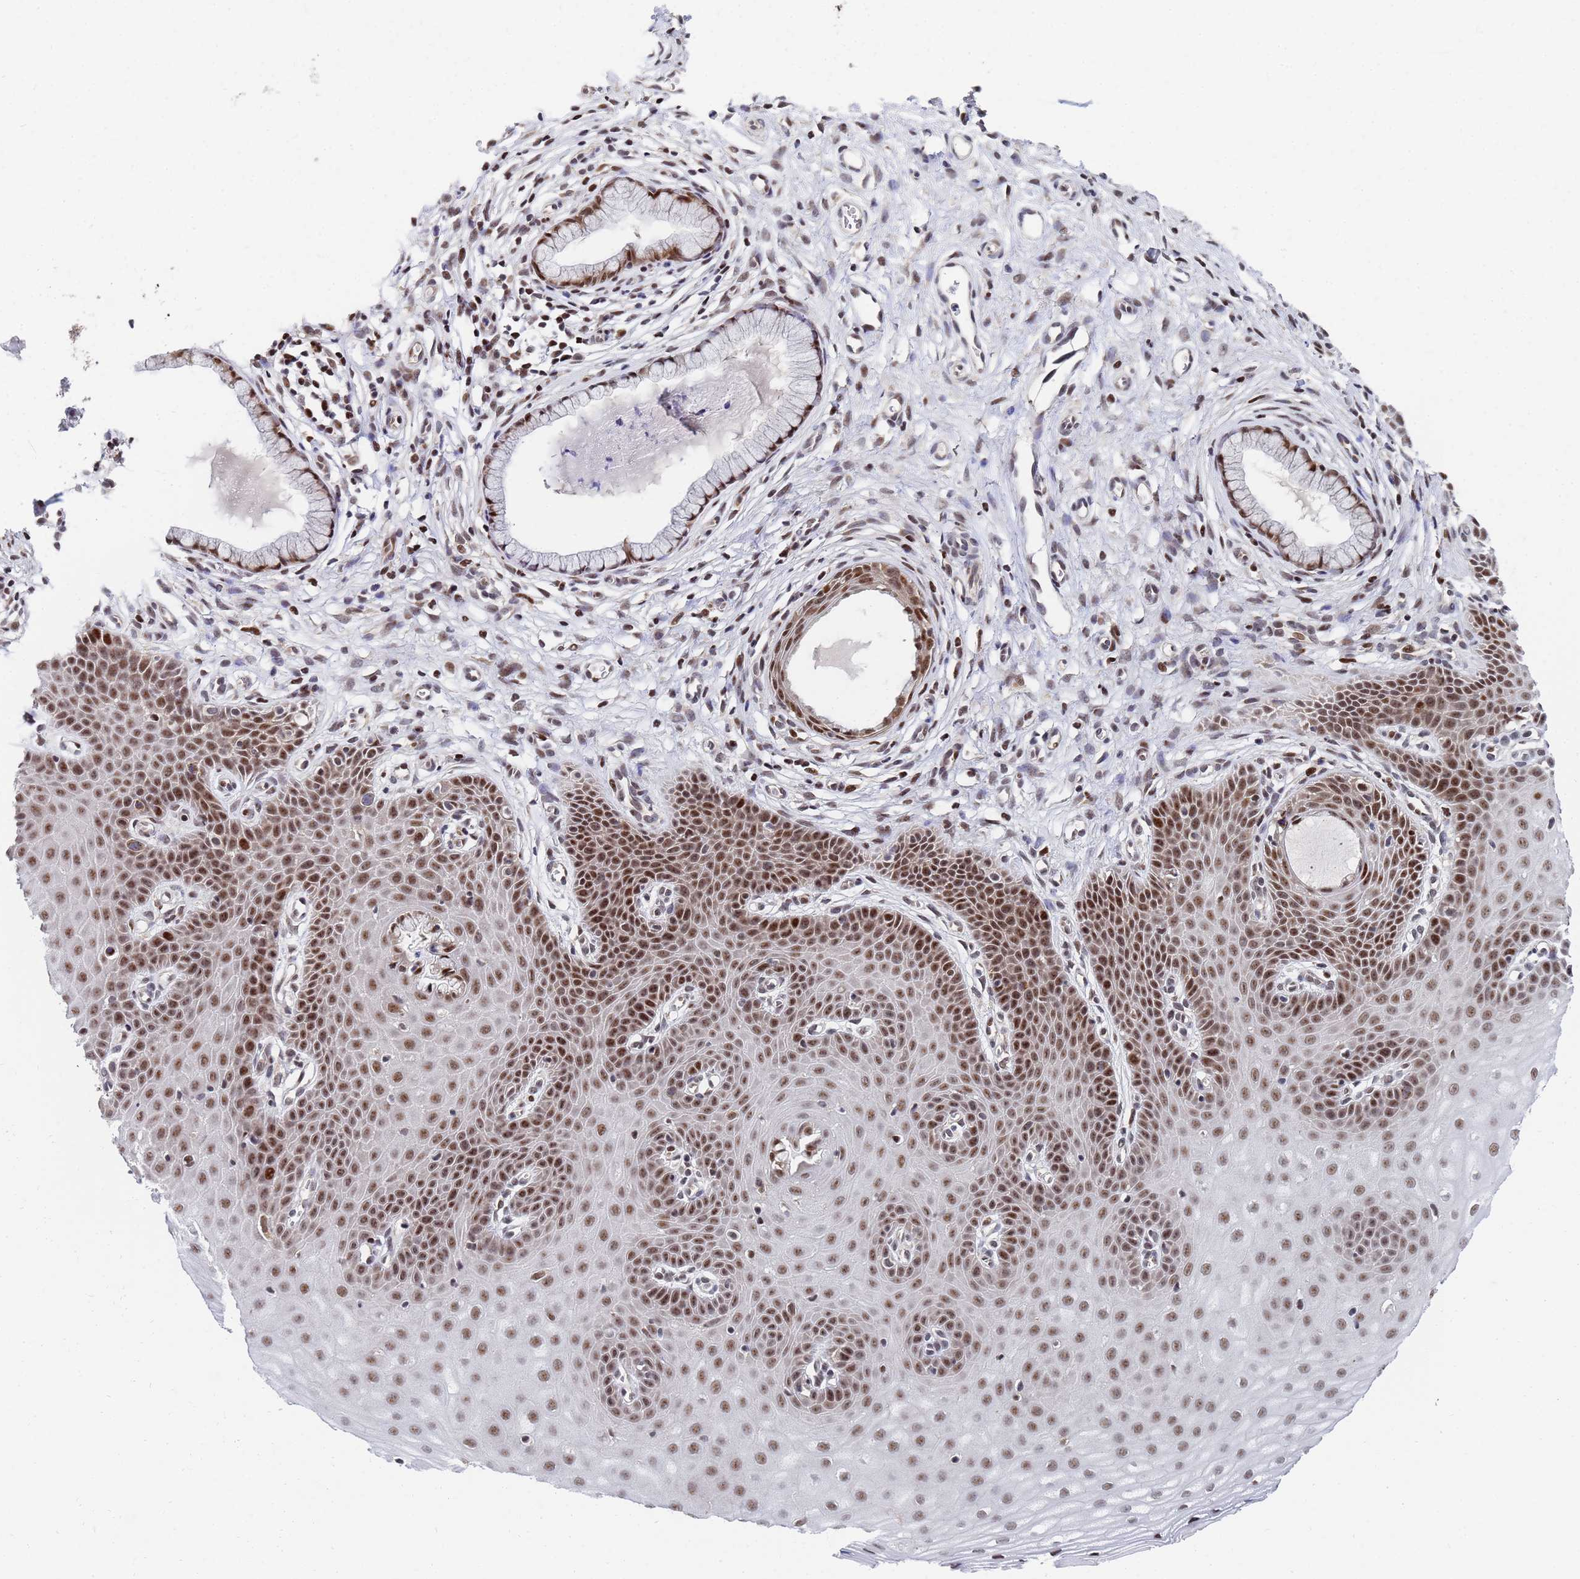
{"staining": {"intensity": "strong", "quantity": ">75%", "location": "nuclear"}, "tissue": "cervix", "cell_type": "Glandular cells", "image_type": "normal", "snomed": [{"axis": "morphology", "description": "Normal tissue, NOS"}, {"axis": "topography", "description": "Cervix"}], "caption": "Brown immunohistochemical staining in normal cervix reveals strong nuclear positivity in about >75% of glandular cells.", "gene": "AP5Z1", "patient": {"sex": "female", "age": 36}}